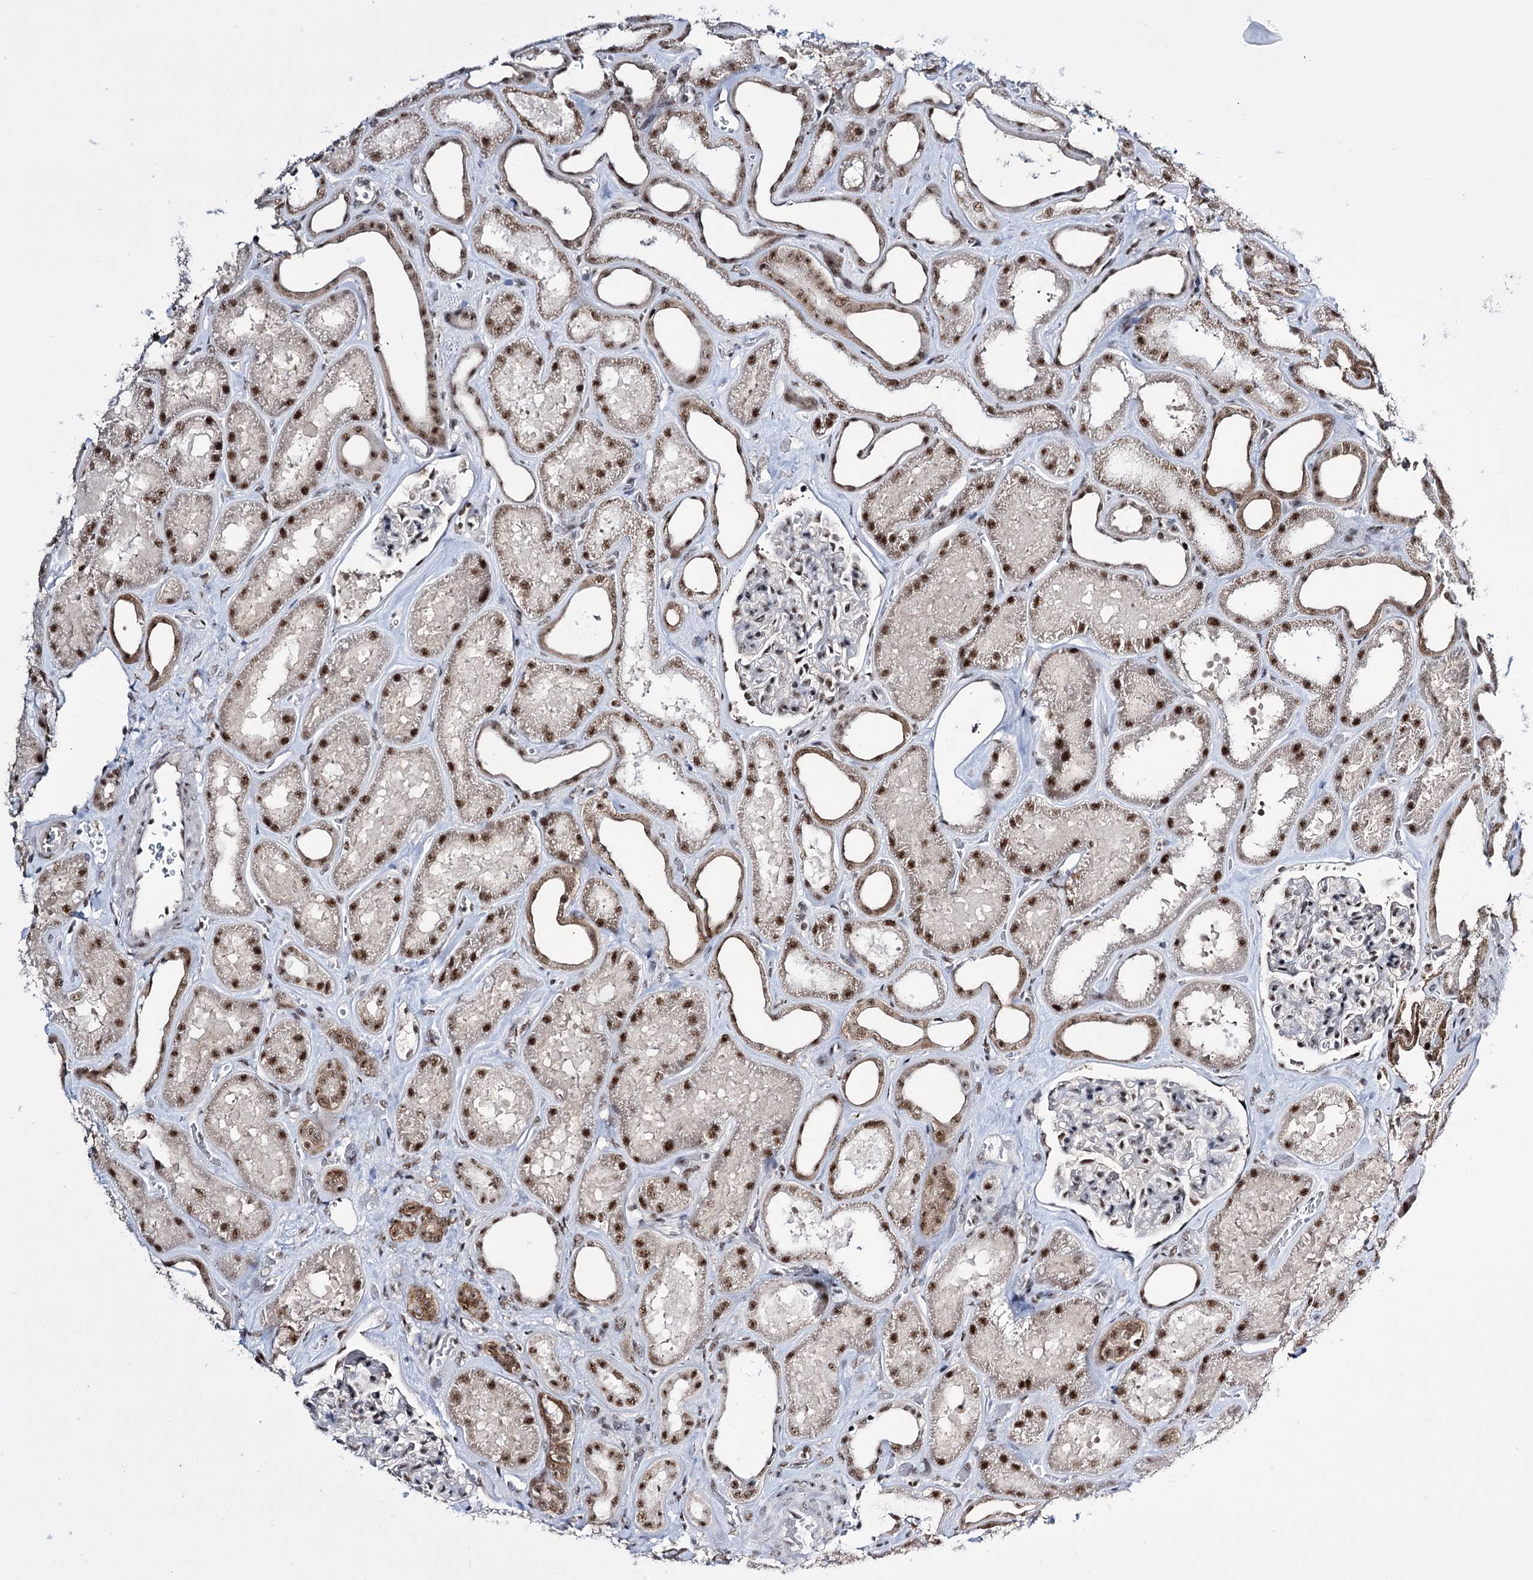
{"staining": {"intensity": "weak", "quantity": "25%-75%", "location": "nuclear"}, "tissue": "kidney", "cell_type": "Cells in glomeruli", "image_type": "normal", "snomed": [{"axis": "morphology", "description": "Normal tissue, NOS"}, {"axis": "morphology", "description": "Adenocarcinoma, NOS"}, {"axis": "topography", "description": "Kidney"}], "caption": "A brown stain labels weak nuclear expression of a protein in cells in glomeruli of benign kidney.", "gene": "PRPF40A", "patient": {"sex": "female", "age": 68}}